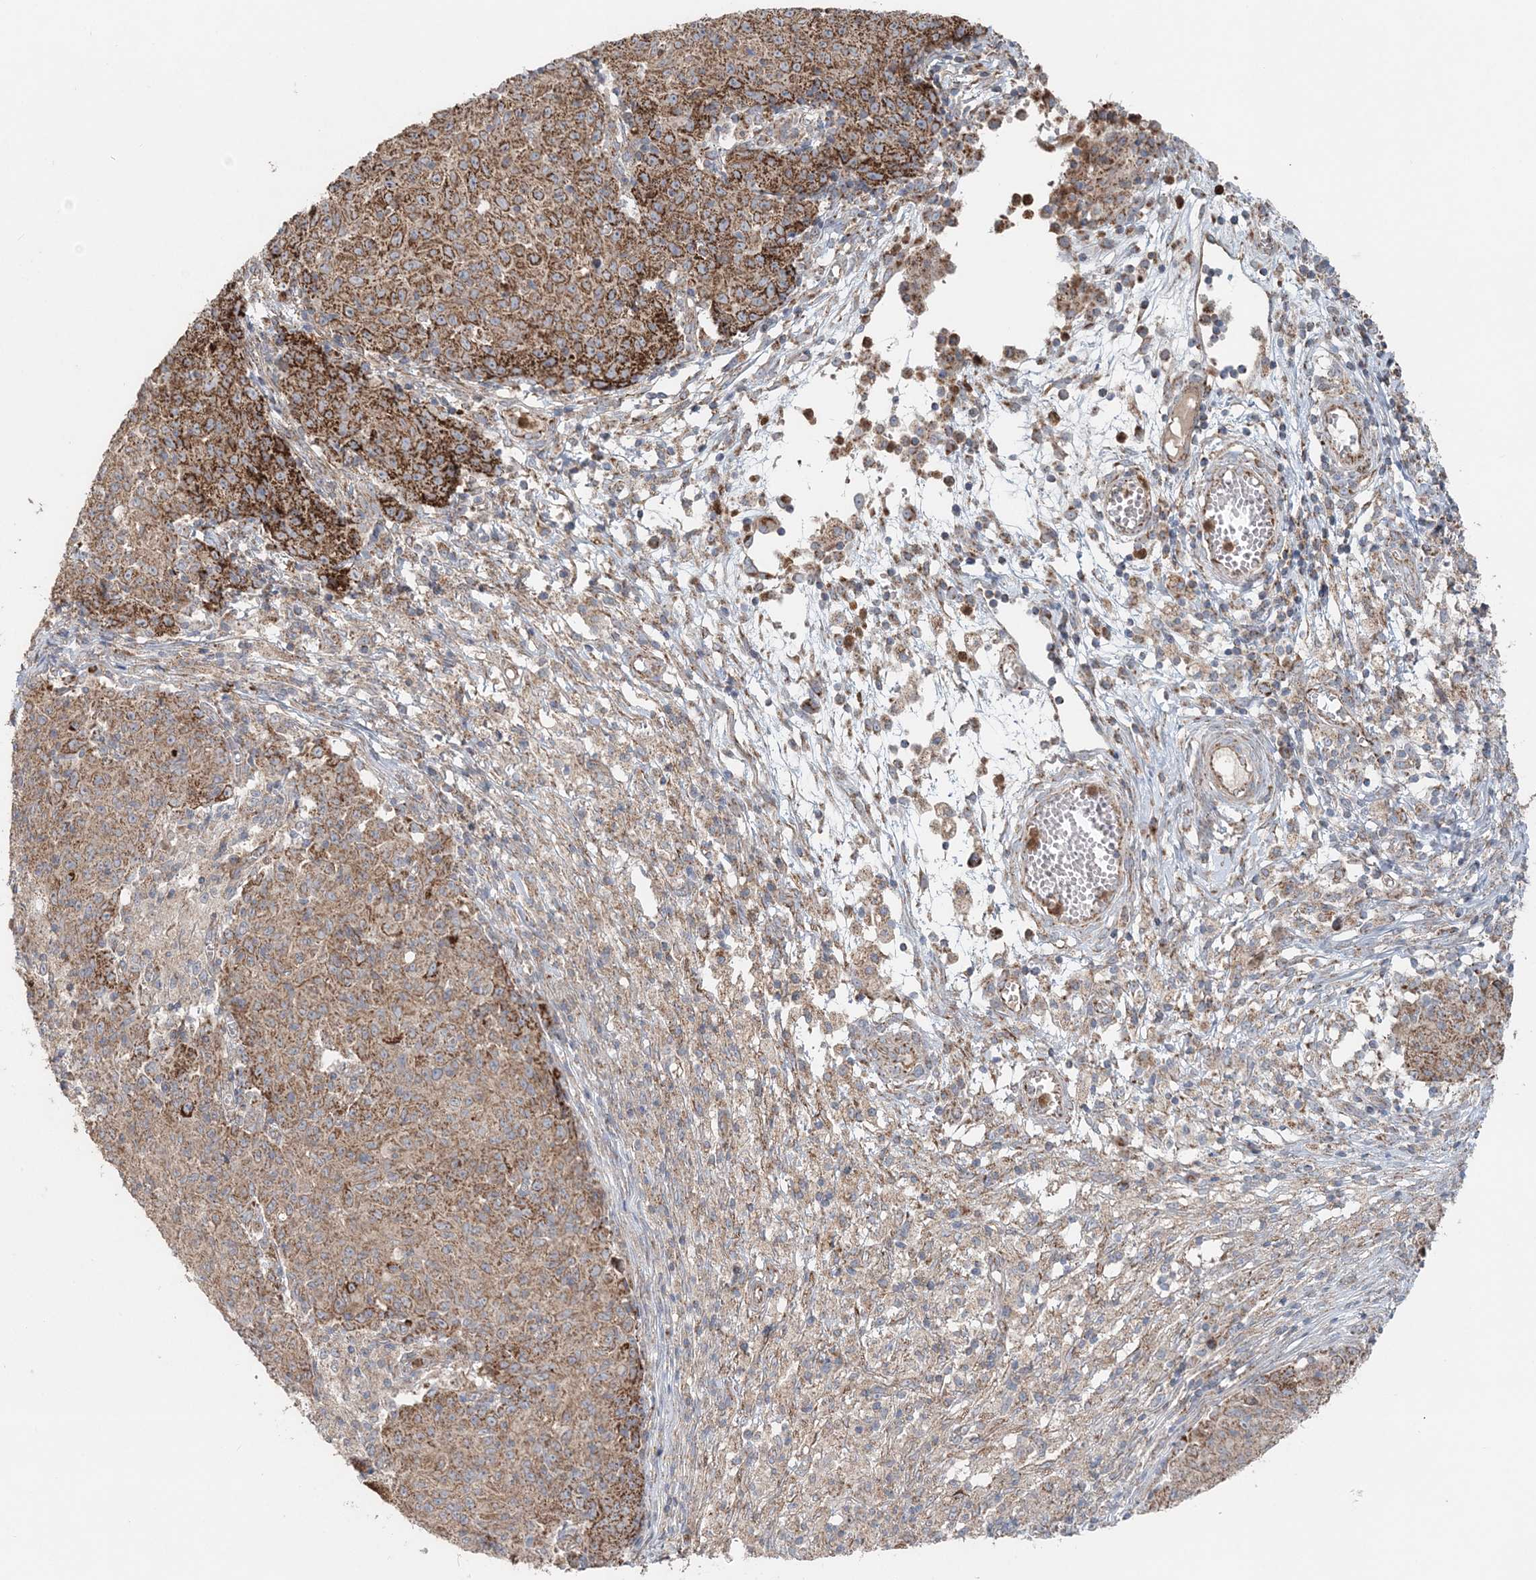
{"staining": {"intensity": "strong", "quantity": ">75%", "location": "cytoplasmic/membranous"}, "tissue": "ovarian cancer", "cell_type": "Tumor cells", "image_type": "cancer", "snomed": [{"axis": "morphology", "description": "Carcinoma, endometroid"}, {"axis": "topography", "description": "Ovary"}], "caption": "Brown immunohistochemical staining in human endometroid carcinoma (ovarian) shows strong cytoplasmic/membranous expression in about >75% of tumor cells.", "gene": "LRPPRC", "patient": {"sex": "female", "age": 42}}